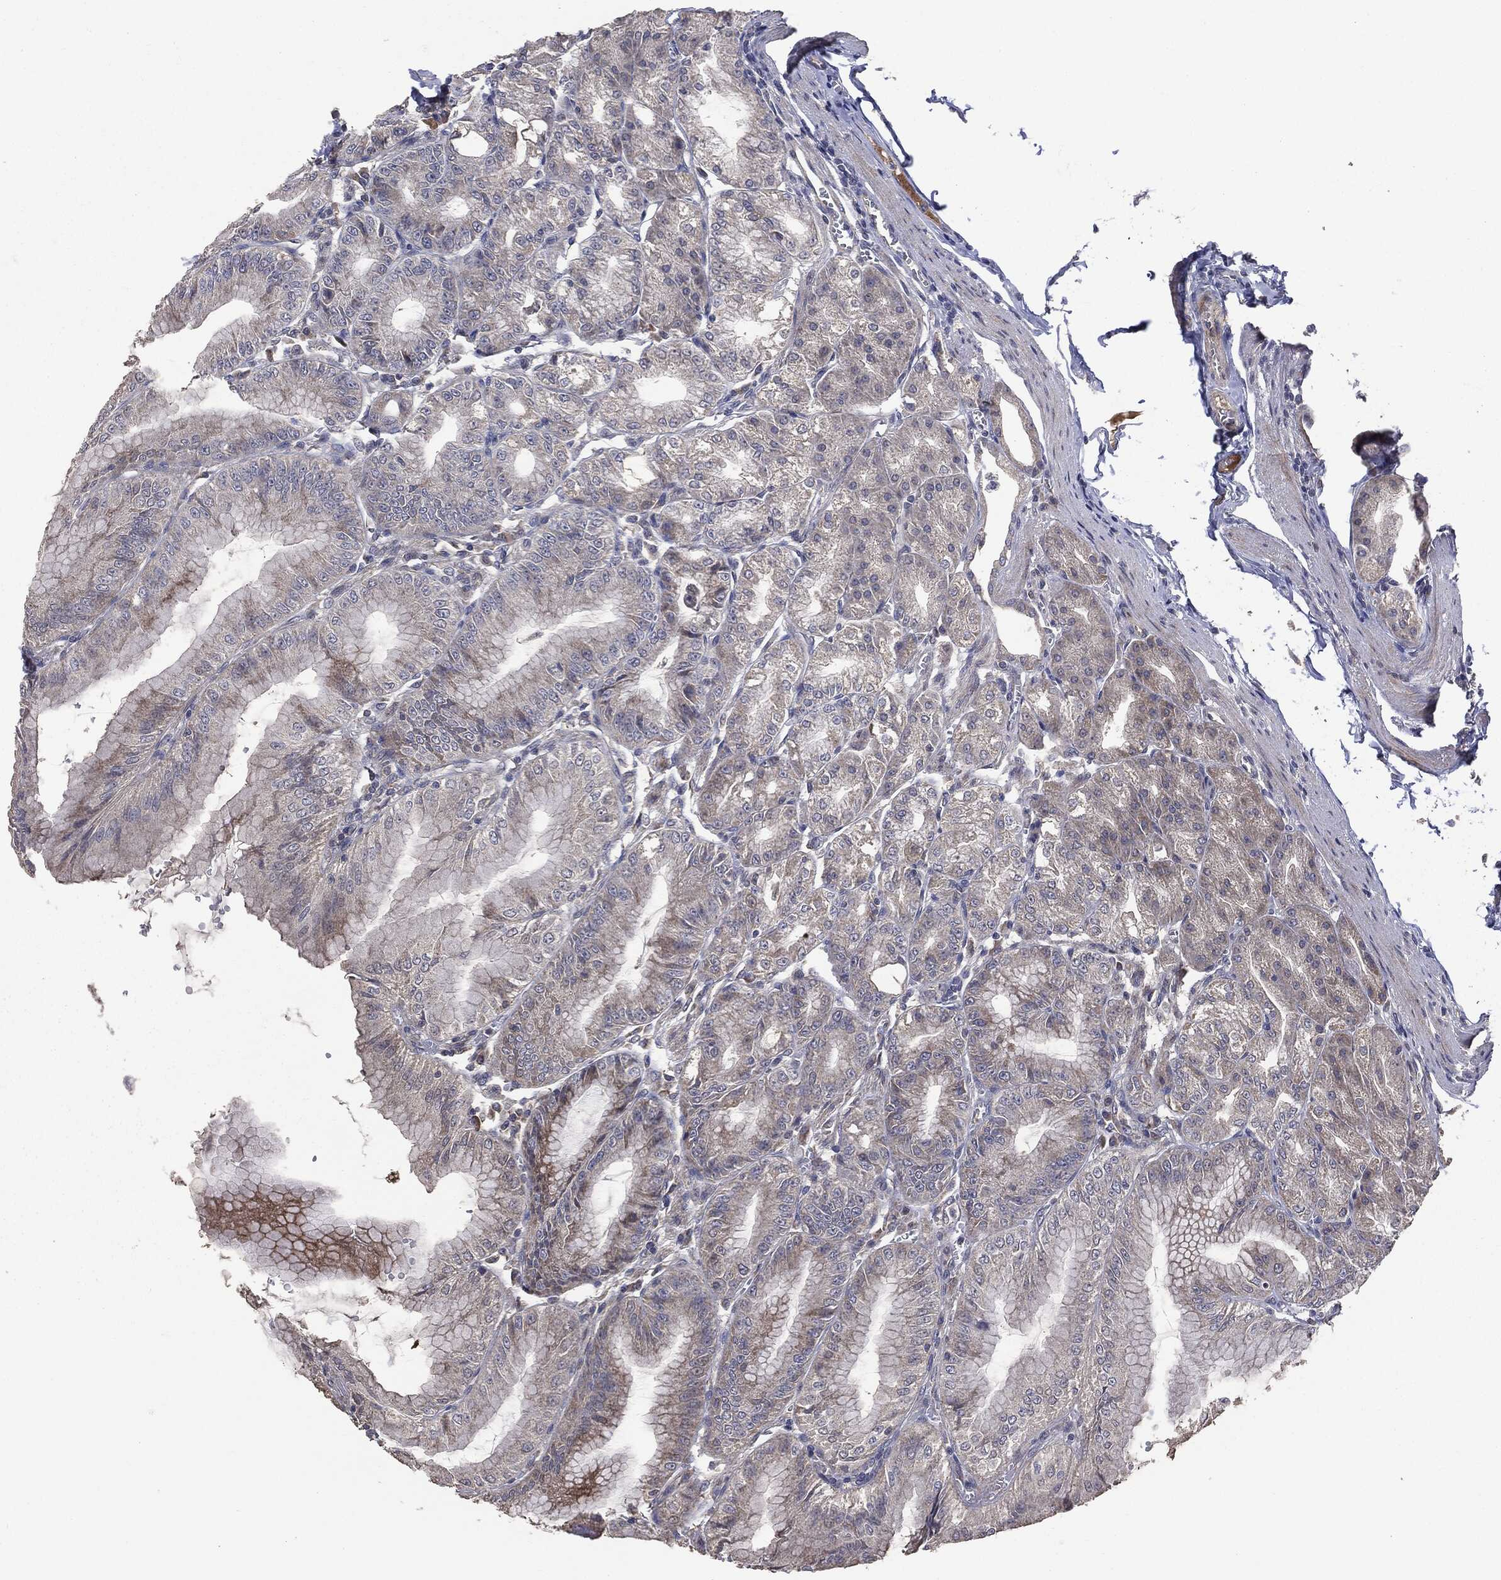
{"staining": {"intensity": "moderate", "quantity": "<25%", "location": "cytoplasmic/membranous"}, "tissue": "stomach", "cell_type": "Glandular cells", "image_type": "normal", "snomed": [{"axis": "morphology", "description": "Normal tissue, NOS"}, {"axis": "topography", "description": "Stomach"}], "caption": "Immunohistochemistry (IHC) histopathology image of normal stomach: stomach stained using IHC exhibits low levels of moderate protein expression localized specifically in the cytoplasmic/membranous of glandular cells, appearing as a cytoplasmic/membranous brown color.", "gene": "MTOR", "patient": {"sex": "male", "age": 71}}